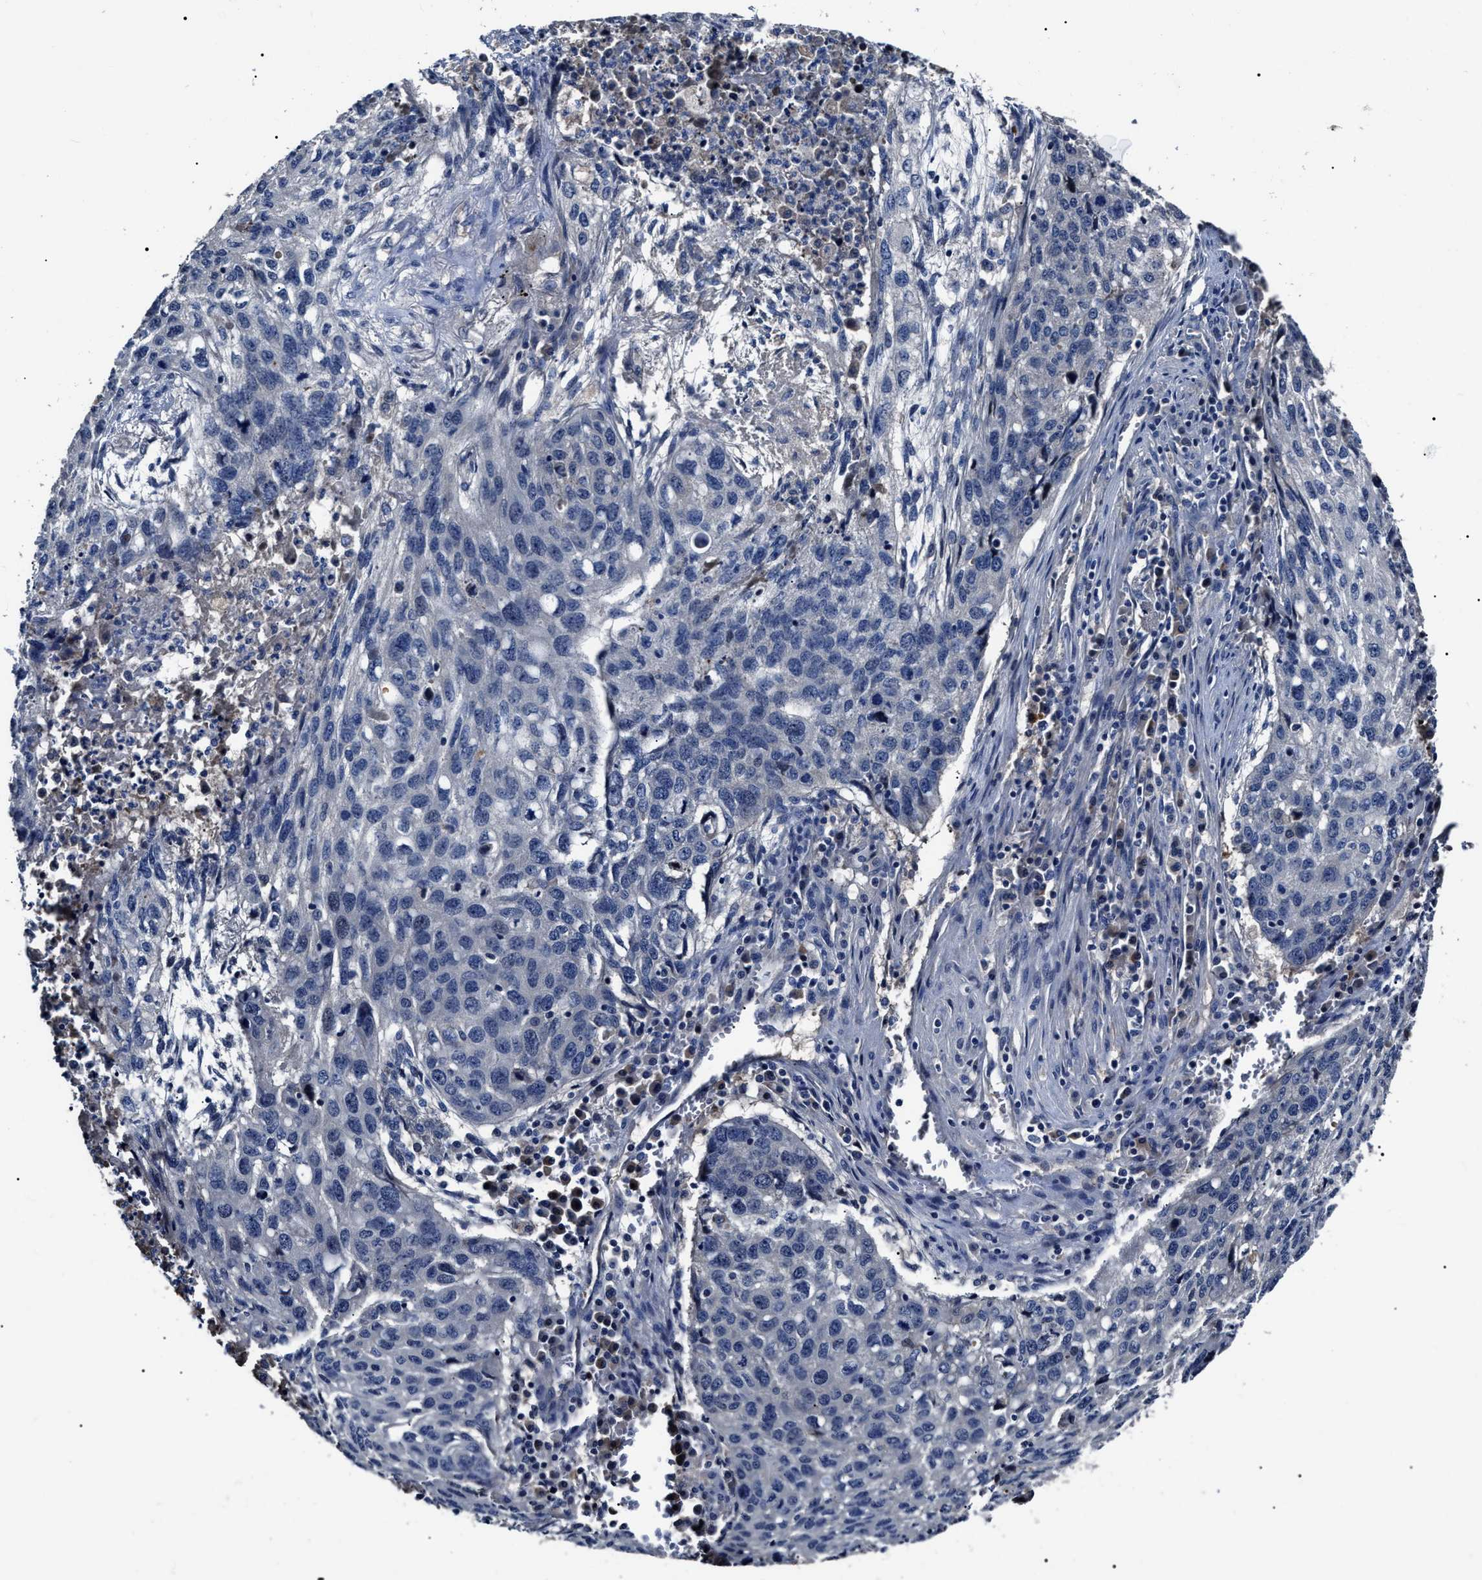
{"staining": {"intensity": "negative", "quantity": "none", "location": "none"}, "tissue": "lung cancer", "cell_type": "Tumor cells", "image_type": "cancer", "snomed": [{"axis": "morphology", "description": "Squamous cell carcinoma, NOS"}, {"axis": "topography", "description": "Lung"}], "caption": "Tumor cells show no significant protein staining in squamous cell carcinoma (lung). Nuclei are stained in blue.", "gene": "IFT81", "patient": {"sex": "female", "age": 63}}